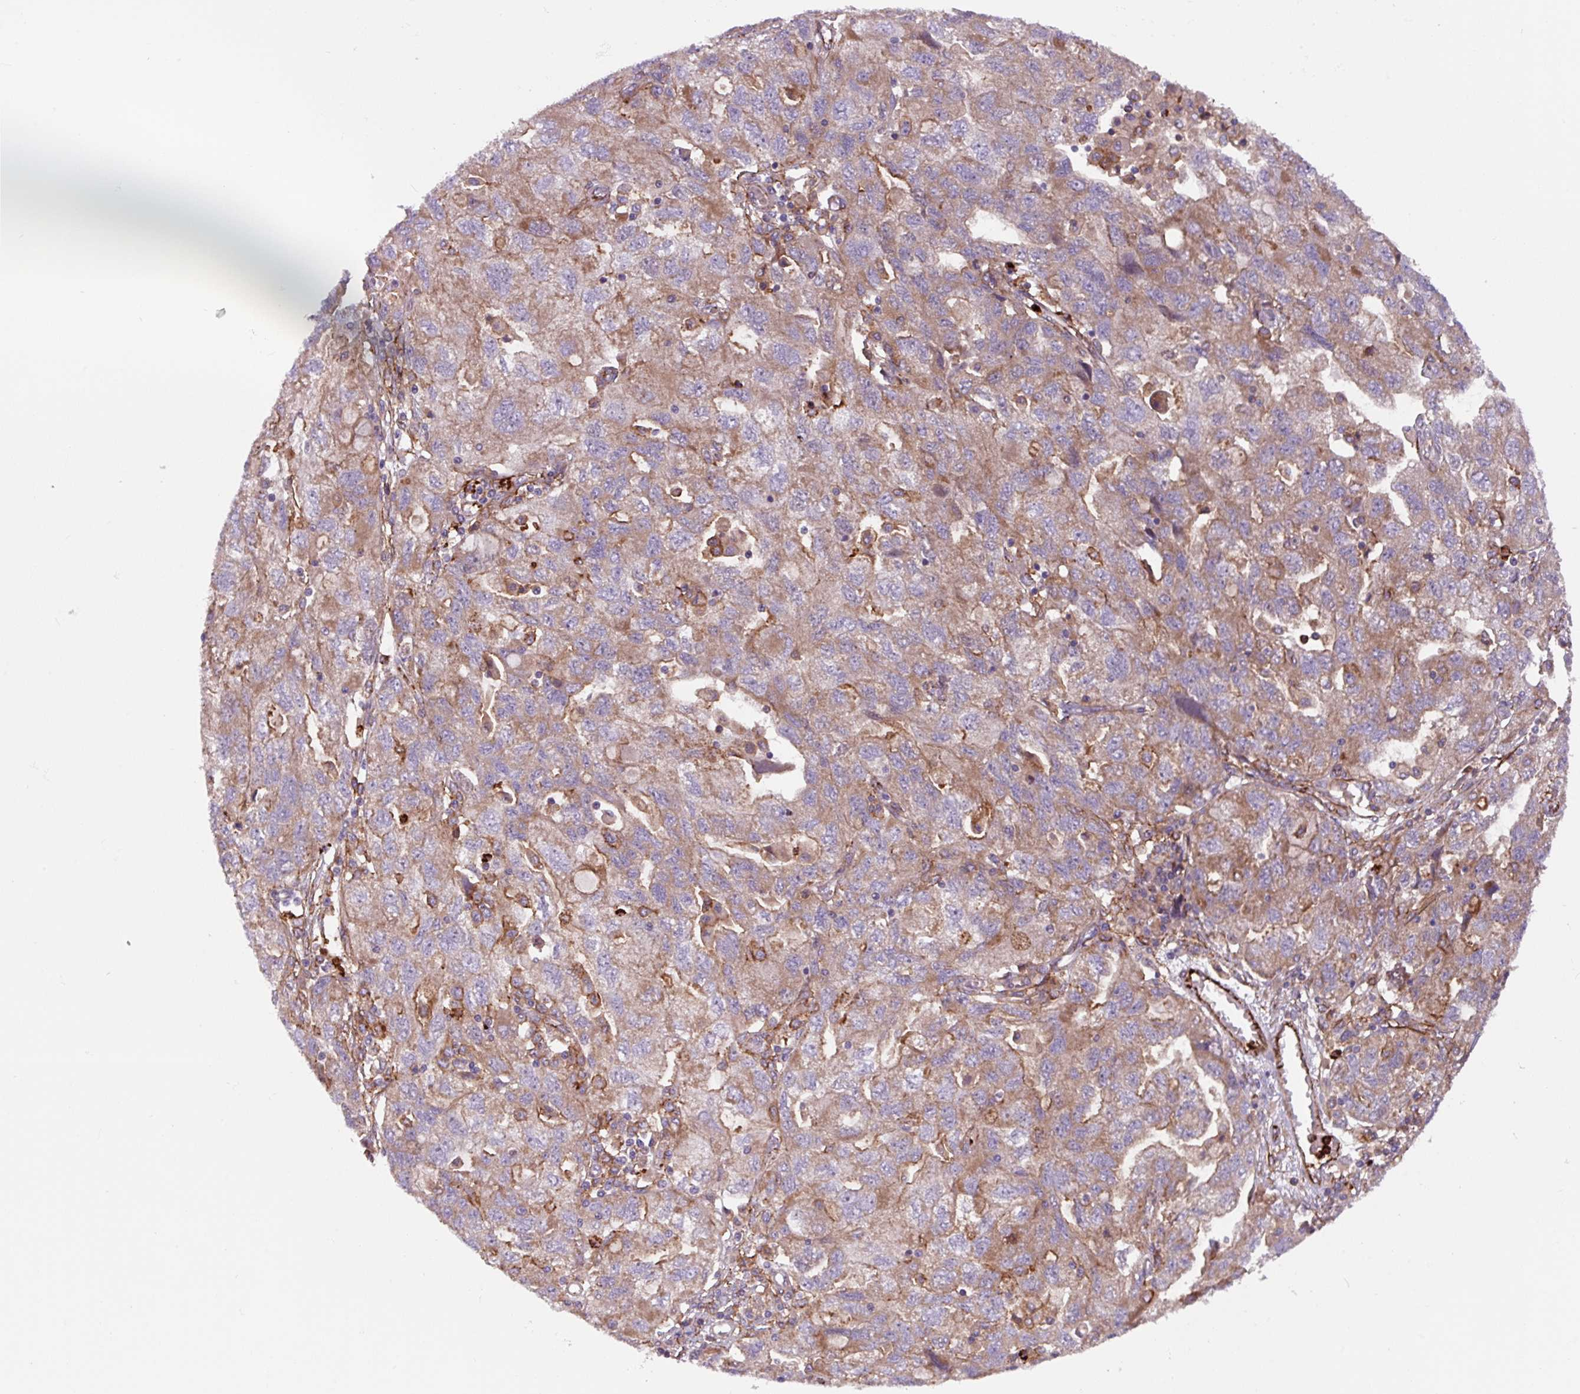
{"staining": {"intensity": "moderate", "quantity": ">75%", "location": "cytoplasmic/membranous"}, "tissue": "ovarian cancer", "cell_type": "Tumor cells", "image_type": "cancer", "snomed": [{"axis": "morphology", "description": "Carcinoma, NOS"}, {"axis": "morphology", "description": "Cystadenocarcinoma, serous, NOS"}, {"axis": "topography", "description": "Ovary"}], "caption": "Protein staining reveals moderate cytoplasmic/membranous positivity in about >75% of tumor cells in ovarian cancer (carcinoma).", "gene": "DHFR2", "patient": {"sex": "female", "age": 69}}